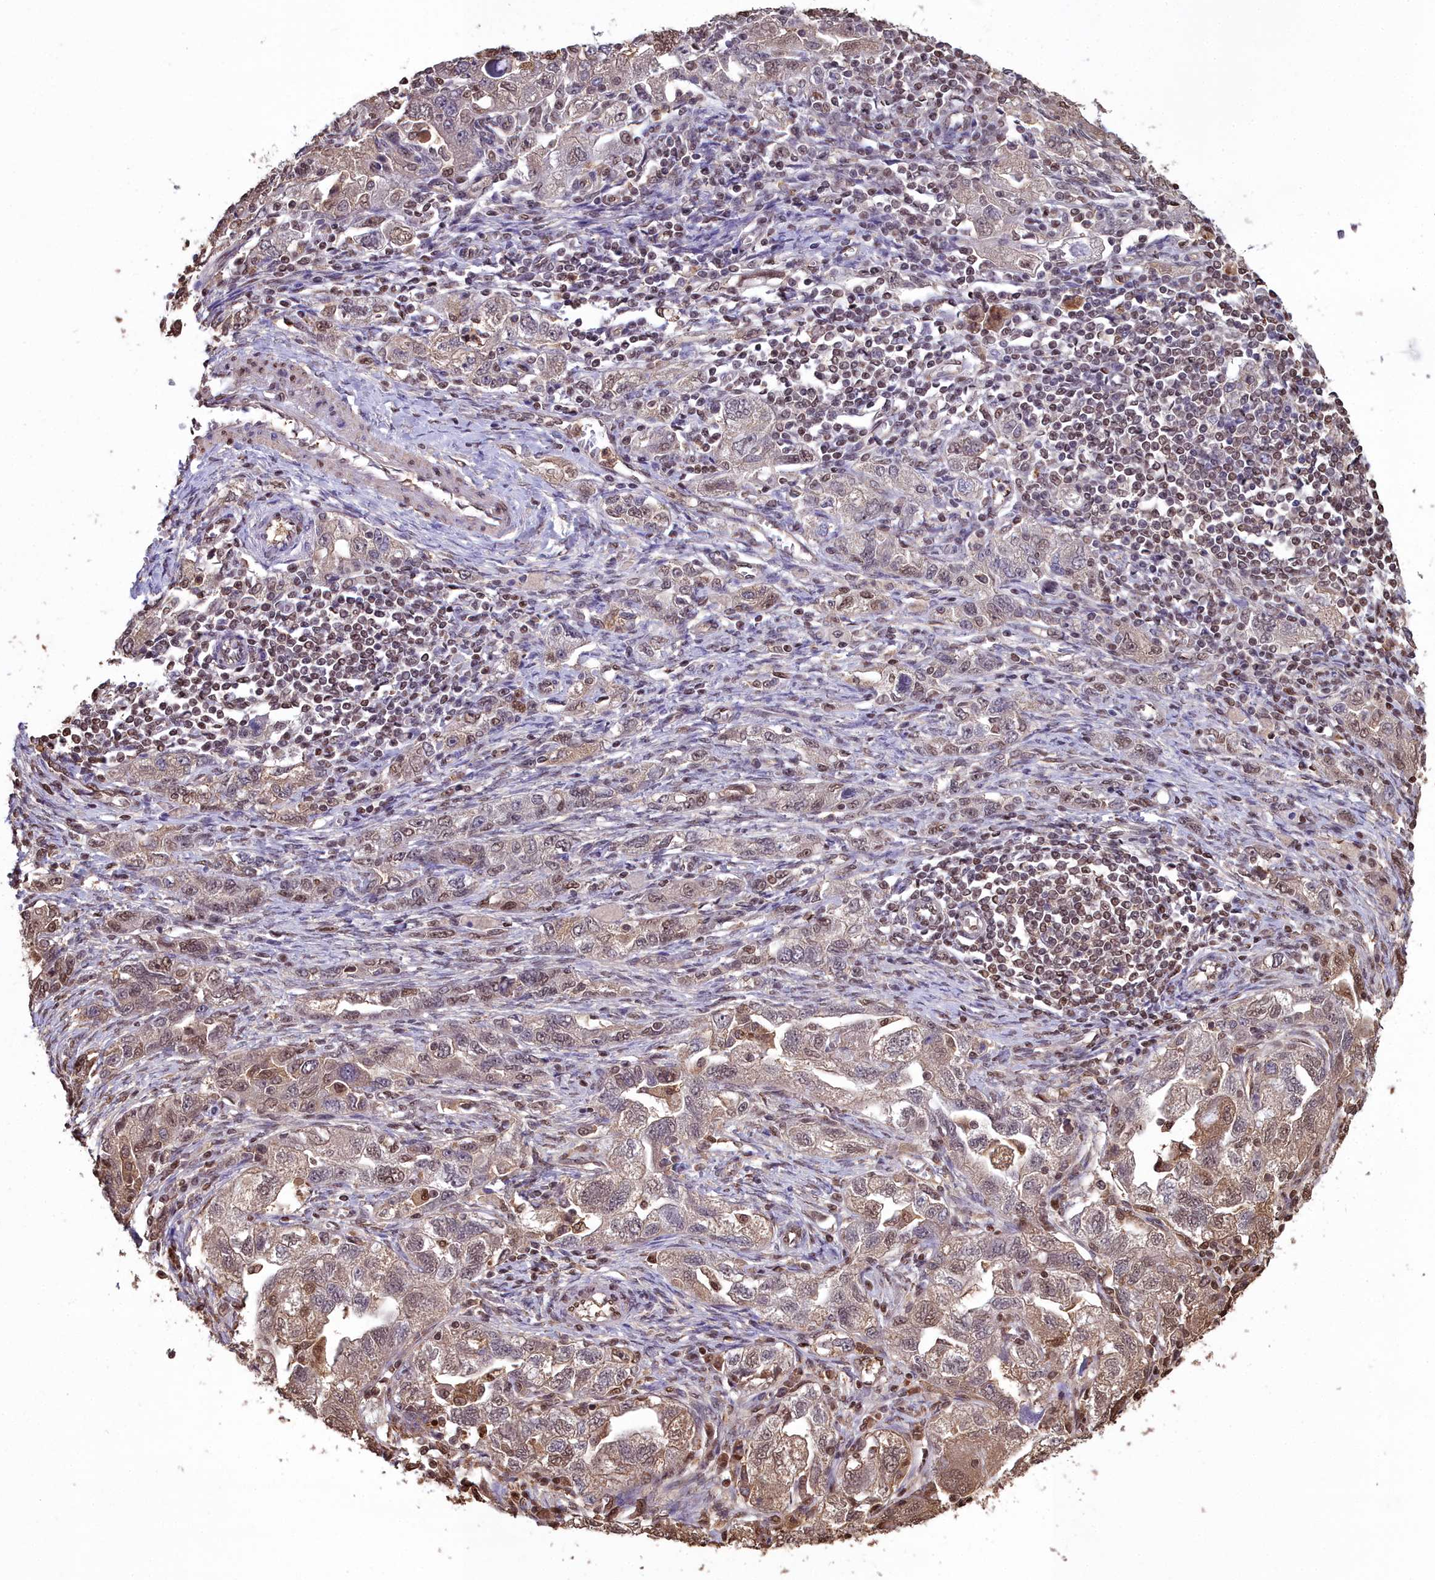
{"staining": {"intensity": "moderate", "quantity": ">75%", "location": "cytoplasmic/membranous,nuclear"}, "tissue": "ovarian cancer", "cell_type": "Tumor cells", "image_type": "cancer", "snomed": [{"axis": "morphology", "description": "Carcinoma, NOS"}, {"axis": "morphology", "description": "Cystadenocarcinoma, serous, NOS"}, {"axis": "topography", "description": "Ovary"}], "caption": "Moderate cytoplasmic/membranous and nuclear protein positivity is identified in approximately >75% of tumor cells in ovarian cancer. (DAB = brown stain, brightfield microscopy at high magnification).", "gene": "GAPDH", "patient": {"sex": "female", "age": 69}}